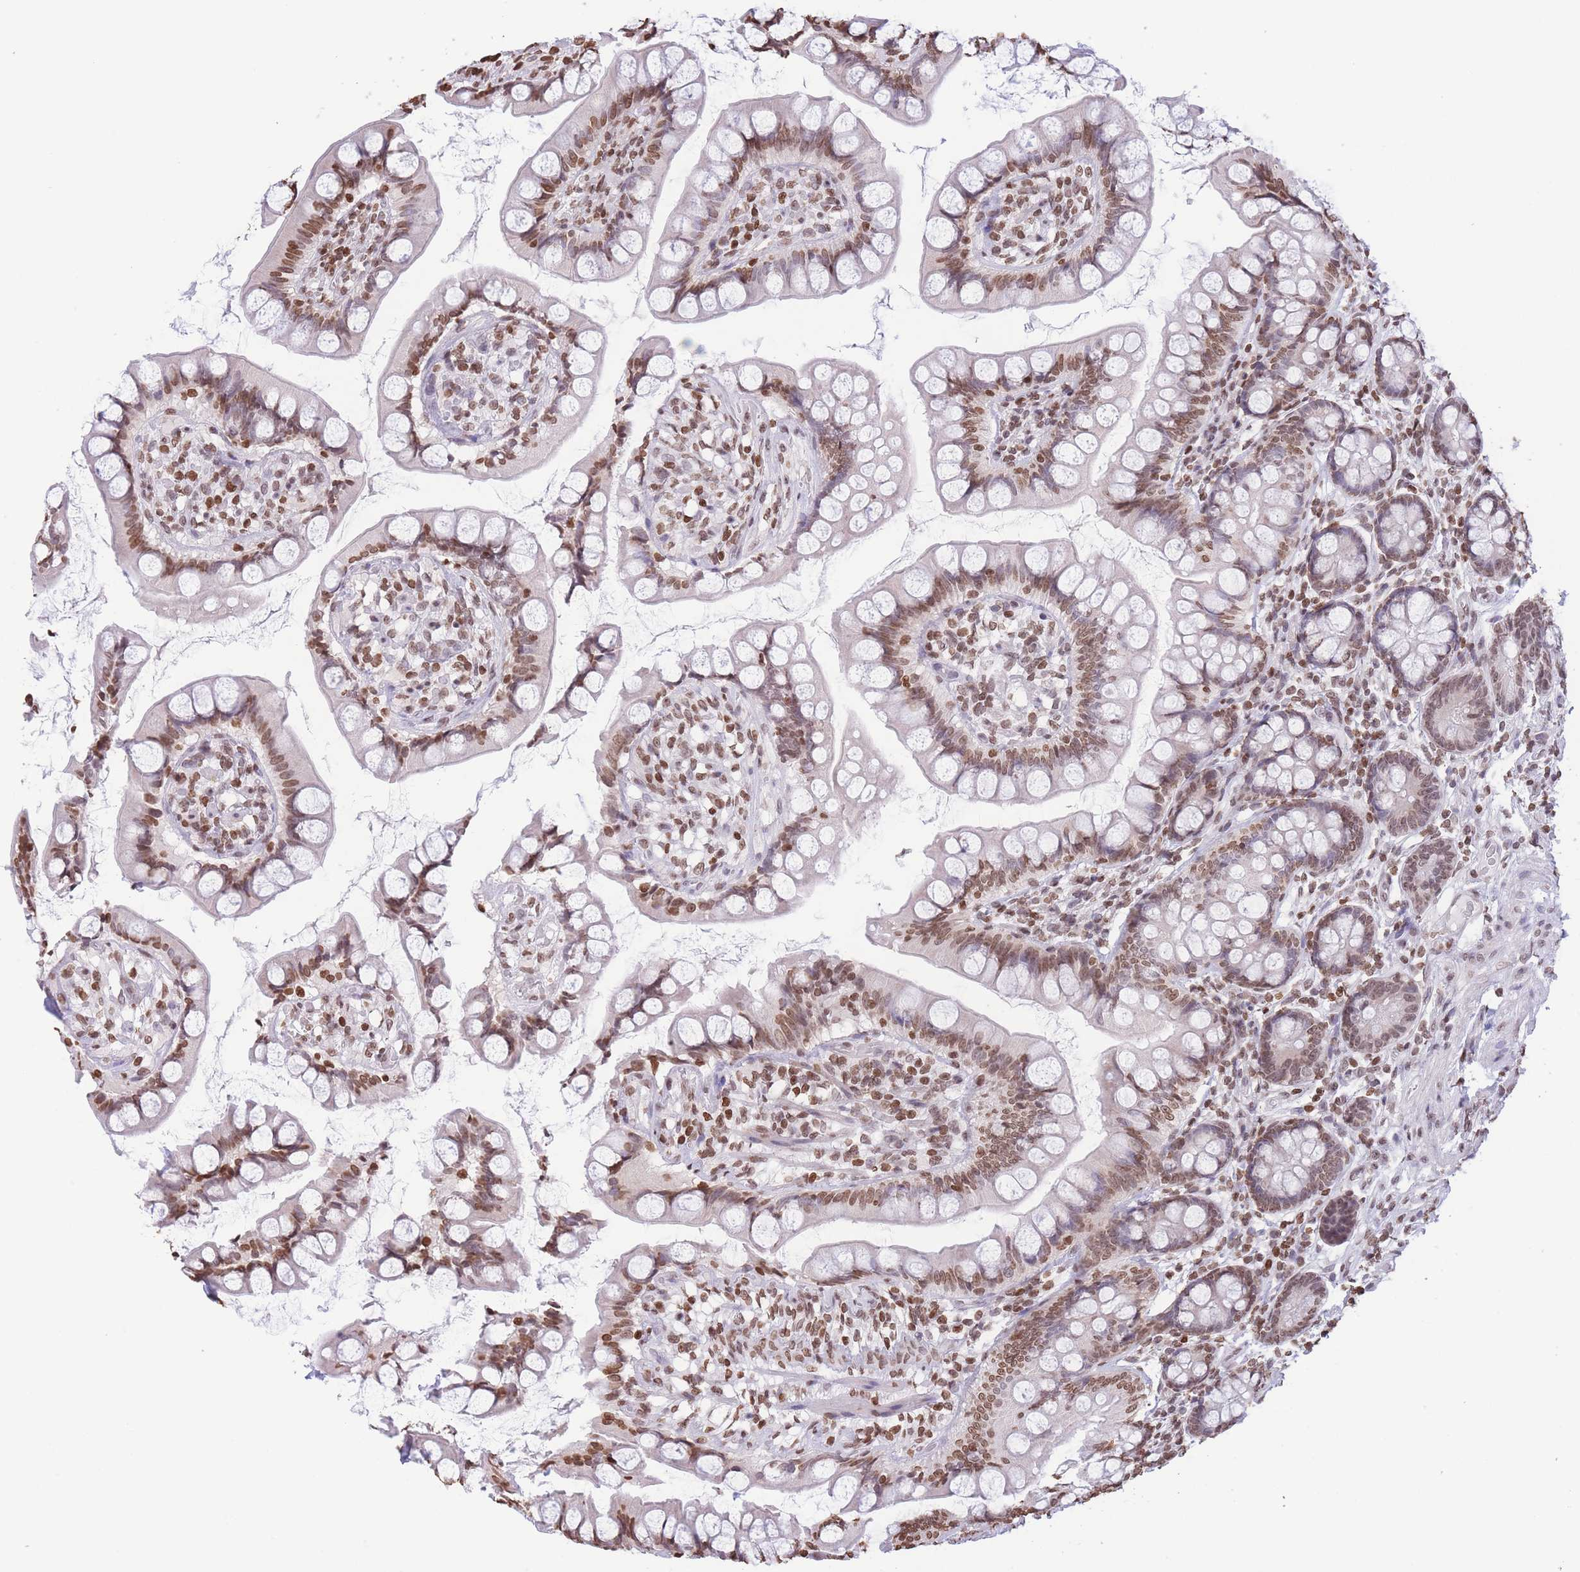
{"staining": {"intensity": "moderate", "quantity": ">75%", "location": "nuclear"}, "tissue": "small intestine", "cell_type": "Glandular cells", "image_type": "normal", "snomed": [{"axis": "morphology", "description": "Normal tissue, NOS"}, {"axis": "topography", "description": "Small intestine"}], "caption": "Benign small intestine demonstrates moderate nuclear staining in about >75% of glandular cells.", "gene": "H2BC10", "patient": {"sex": "male", "age": 70}}